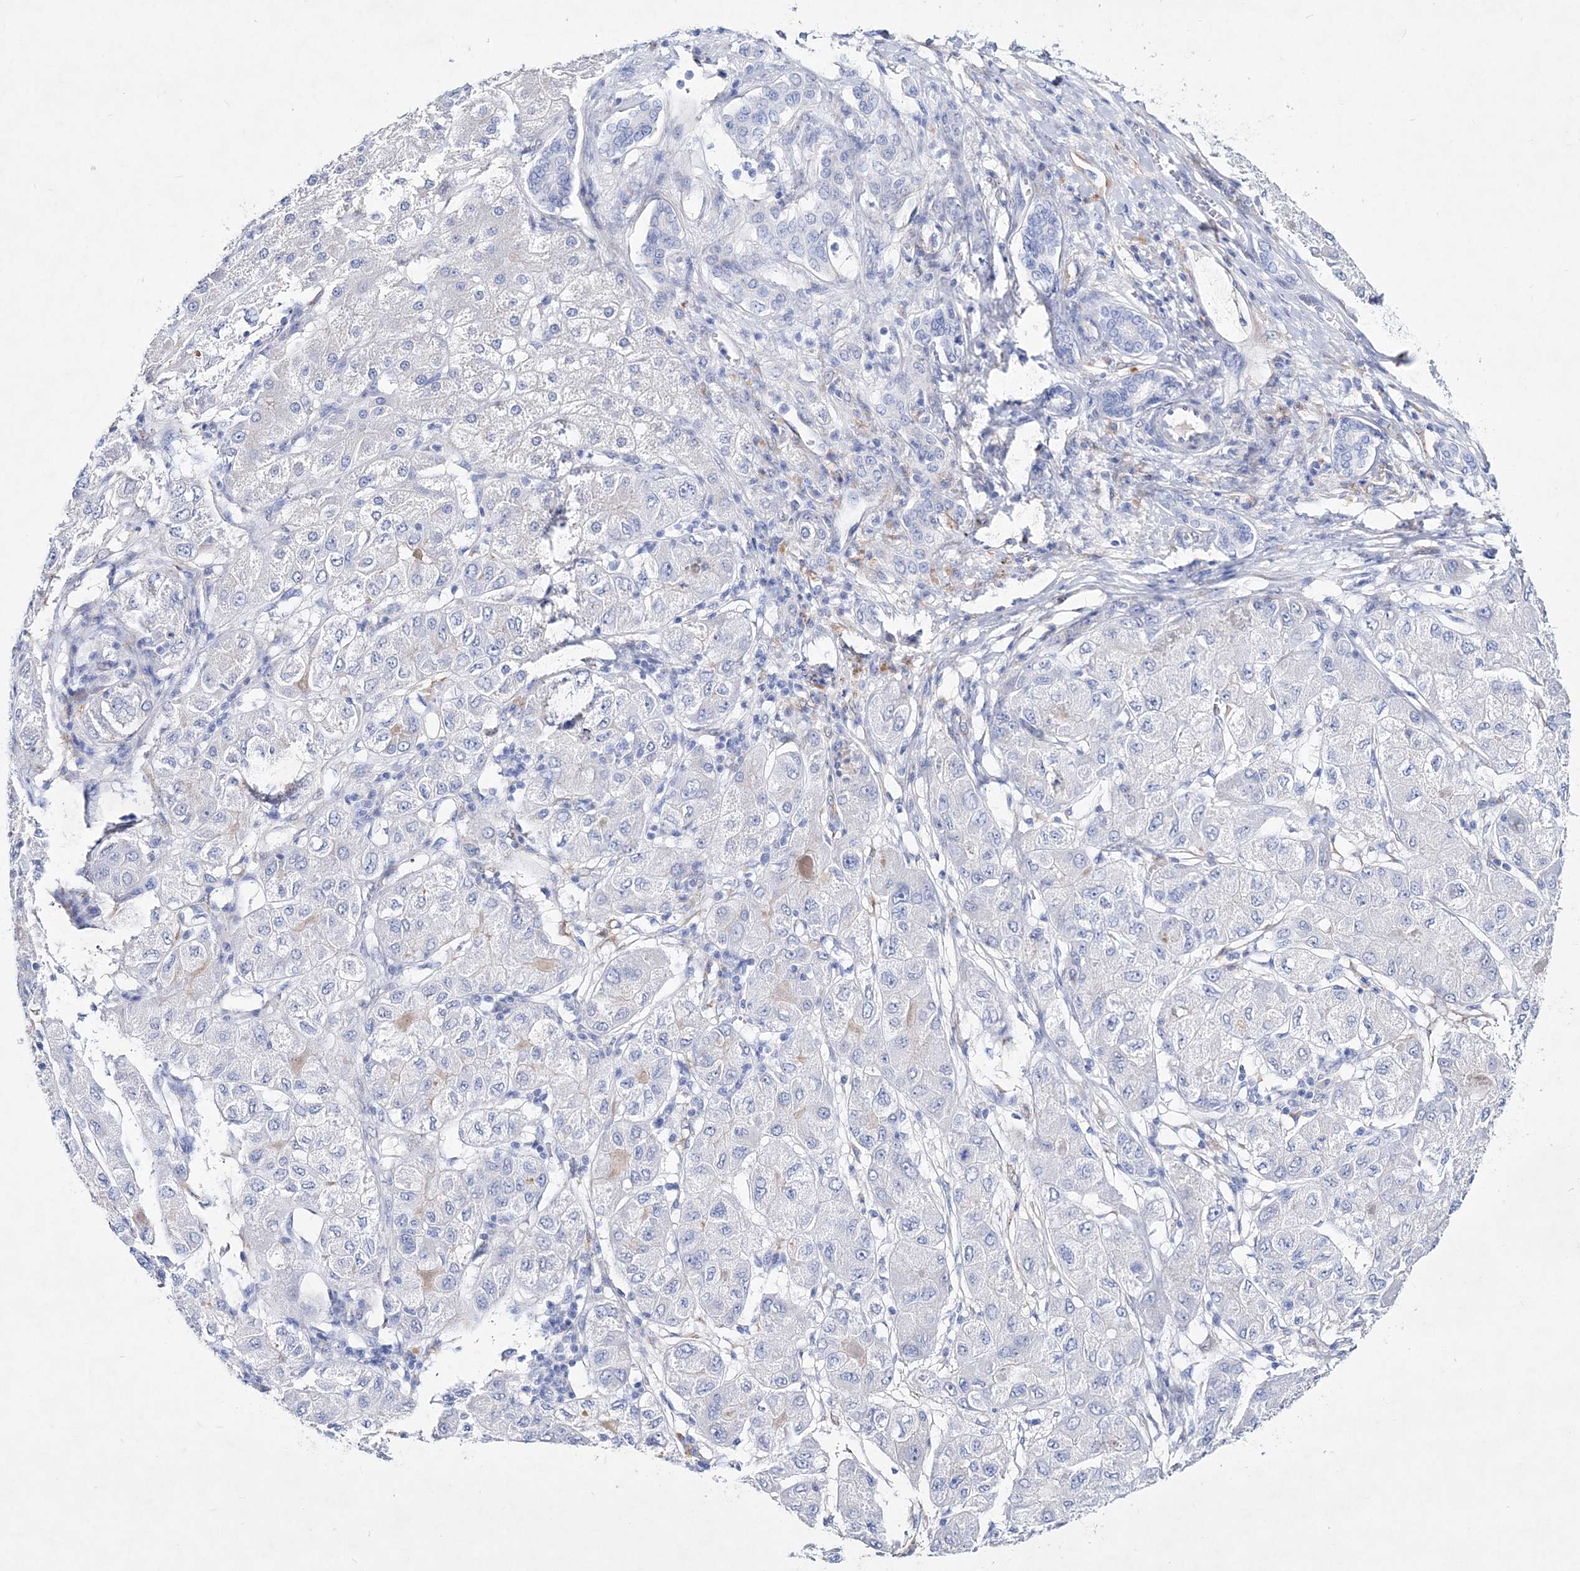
{"staining": {"intensity": "negative", "quantity": "none", "location": "none"}, "tissue": "liver cancer", "cell_type": "Tumor cells", "image_type": "cancer", "snomed": [{"axis": "morphology", "description": "Carcinoma, Hepatocellular, NOS"}, {"axis": "topography", "description": "Liver"}], "caption": "High power microscopy histopathology image of an immunohistochemistry photomicrograph of liver hepatocellular carcinoma, revealing no significant positivity in tumor cells.", "gene": "SPINK7", "patient": {"sex": "male", "age": 80}}